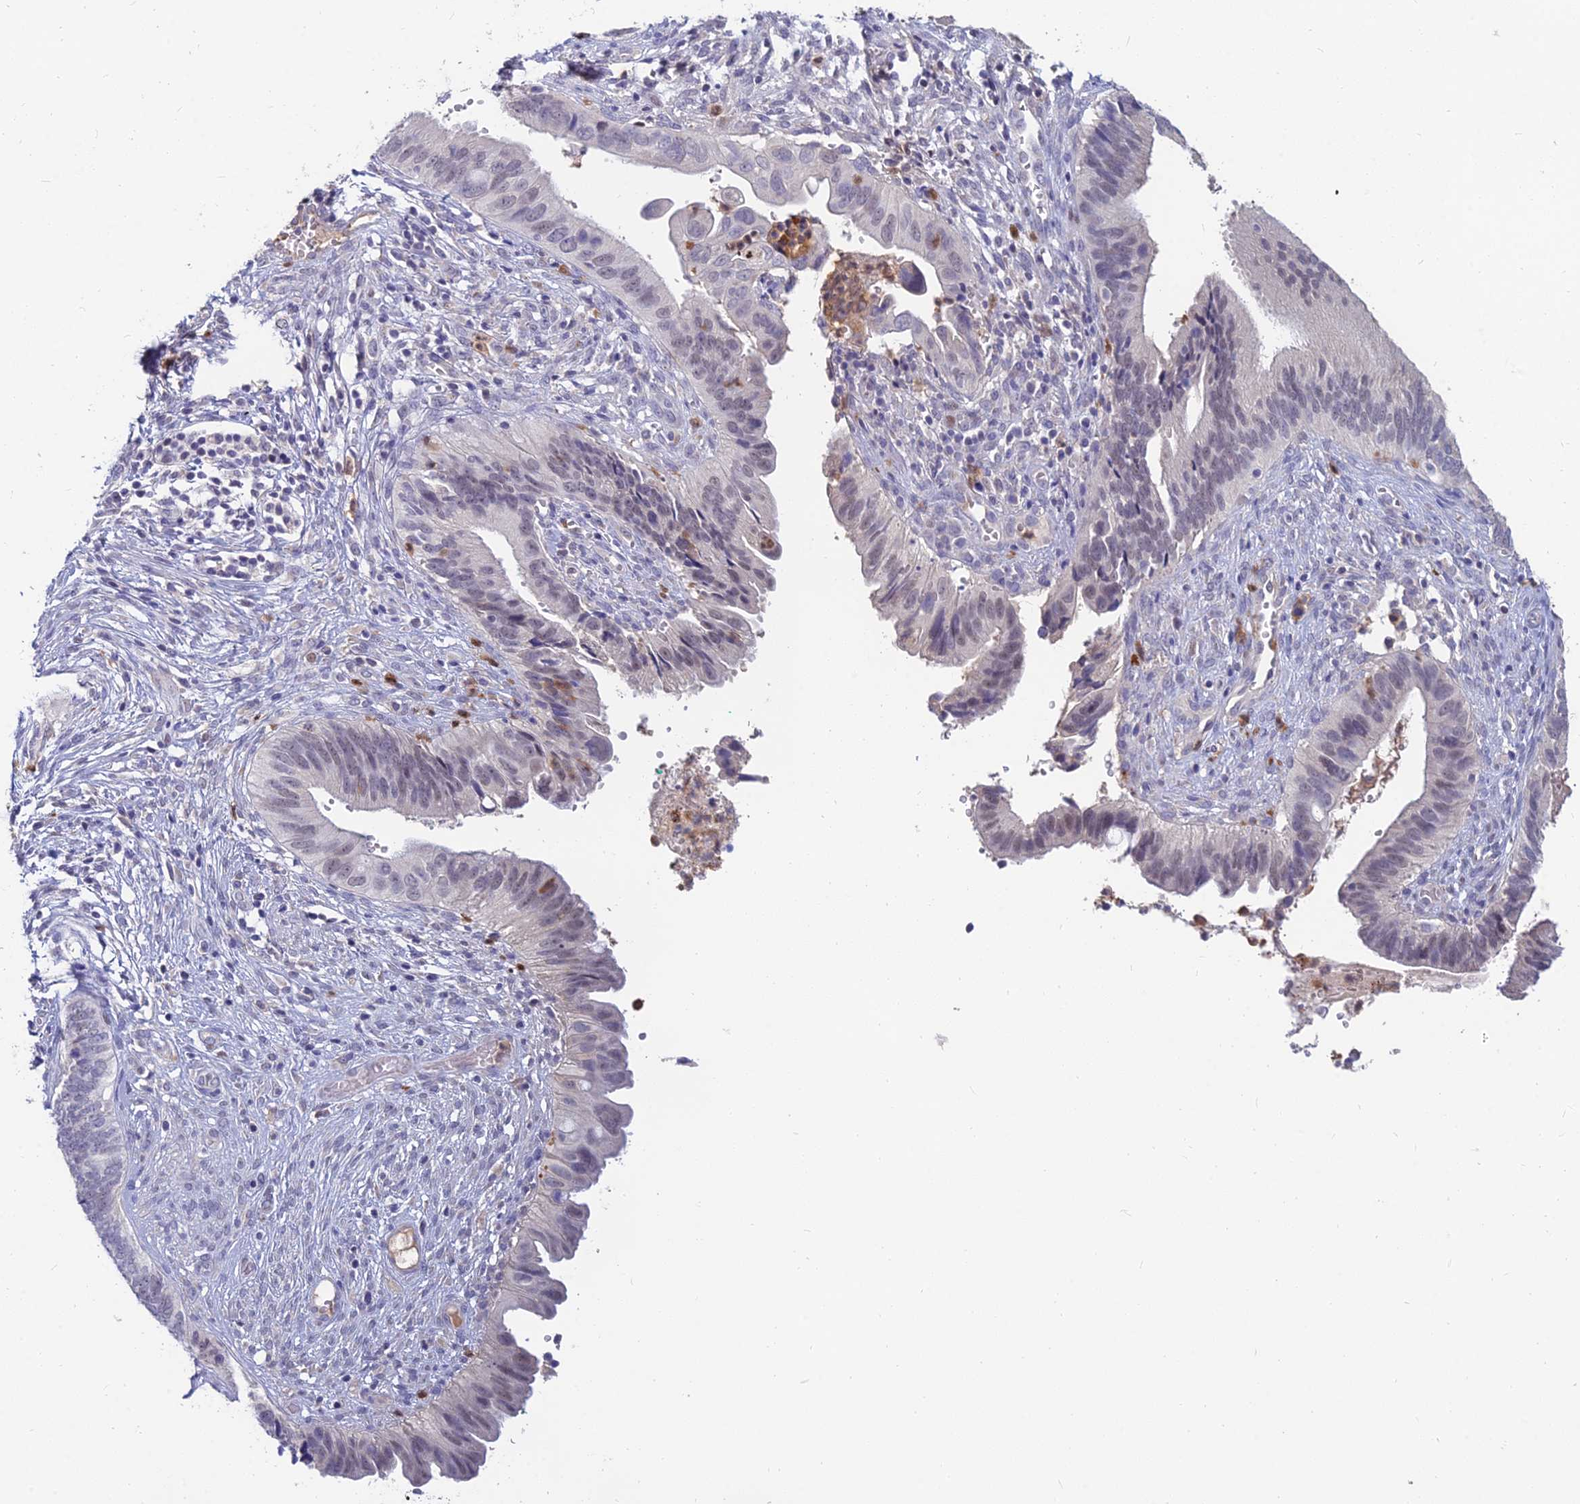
{"staining": {"intensity": "negative", "quantity": "none", "location": "none"}, "tissue": "cervical cancer", "cell_type": "Tumor cells", "image_type": "cancer", "snomed": [{"axis": "morphology", "description": "Adenocarcinoma, NOS"}, {"axis": "topography", "description": "Cervix"}], "caption": "IHC histopathology image of cervical cancer (adenocarcinoma) stained for a protein (brown), which exhibits no positivity in tumor cells.", "gene": "GOLGA6D", "patient": {"sex": "female", "age": 42}}